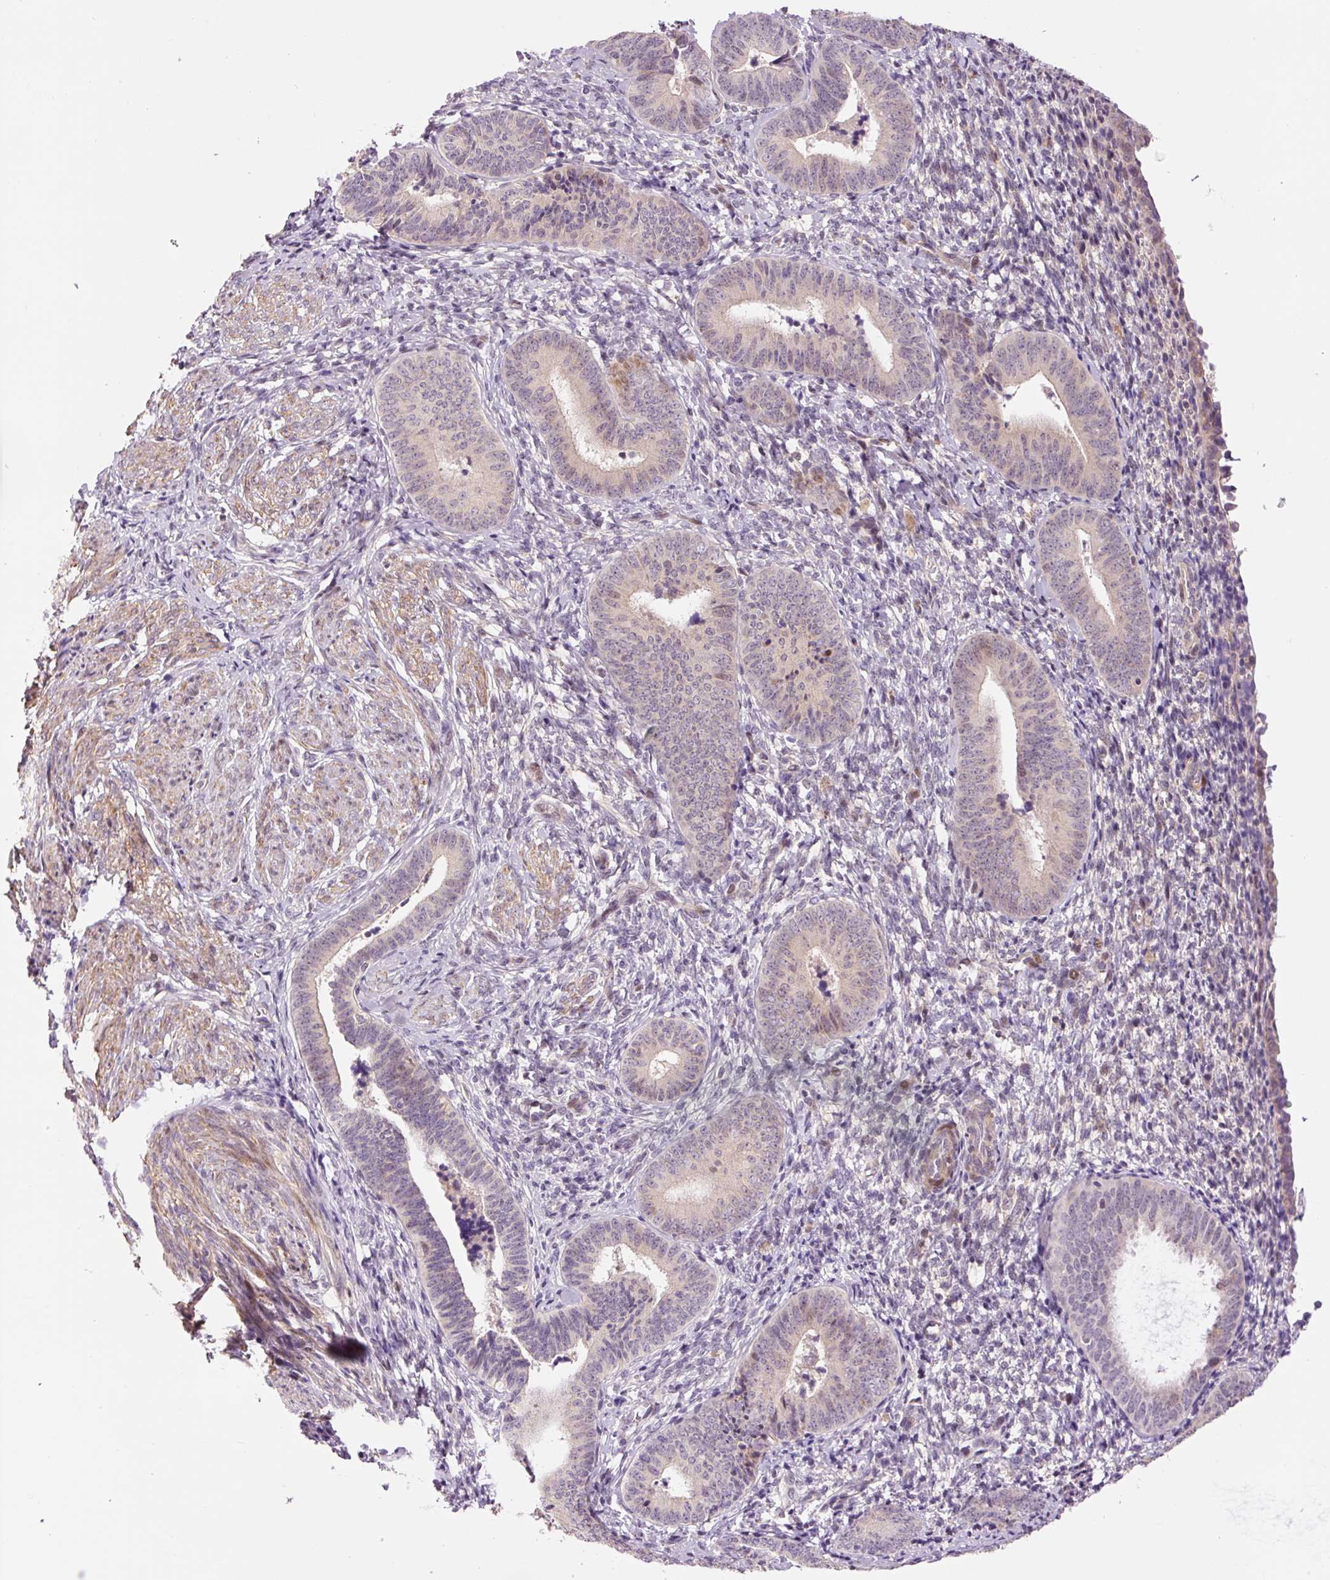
{"staining": {"intensity": "weak", "quantity": "25%-75%", "location": "nuclear"}, "tissue": "cervical cancer", "cell_type": "Tumor cells", "image_type": "cancer", "snomed": [{"axis": "morphology", "description": "Squamous cell carcinoma, NOS"}, {"axis": "topography", "description": "Cervix"}], "caption": "The immunohistochemical stain highlights weak nuclear positivity in tumor cells of cervical squamous cell carcinoma tissue.", "gene": "SLC29A3", "patient": {"sex": "female", "age": 59}}